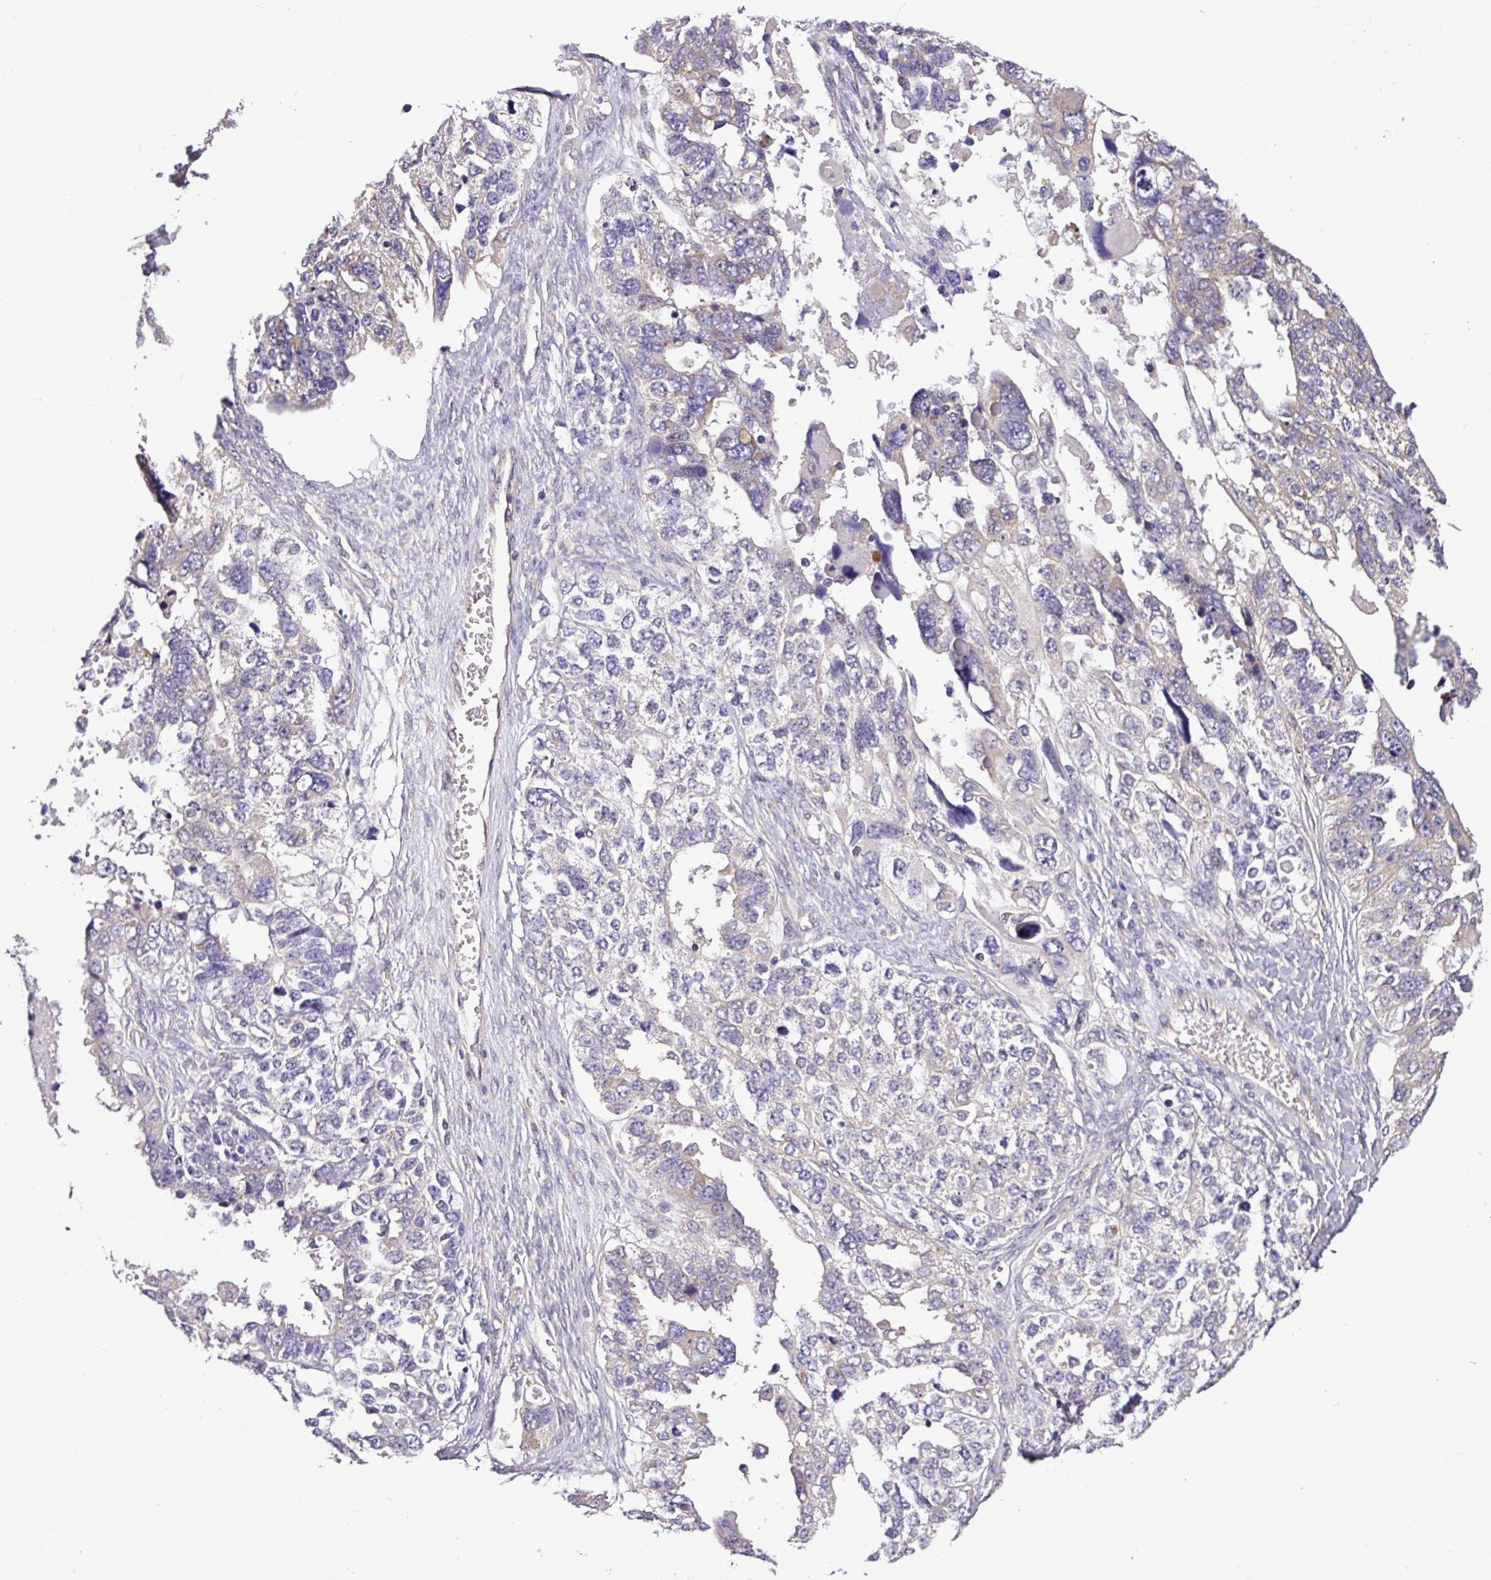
{"staining": {"intensity": "weak", "quantity": "<25%", "location": "cytoplasmic/membranous"}, "tissue": "ovarian cancer", "cell_type": "Tumor cells", "image_type": "cancer", "snomed": [{"axis": "morphology", "description": "Cystadenocarcinoma, serous, NOS"}, {"axis": "topography", "description": "Ovary"}], "caption": "Immunohistochemistry (IHC) micrograph of human ovarian cancer stained for a protein (brown), which demonstrates no staining in tumor cells.", "gene": "FAM222B", "patient": {"sex": "female", "age": 76}}